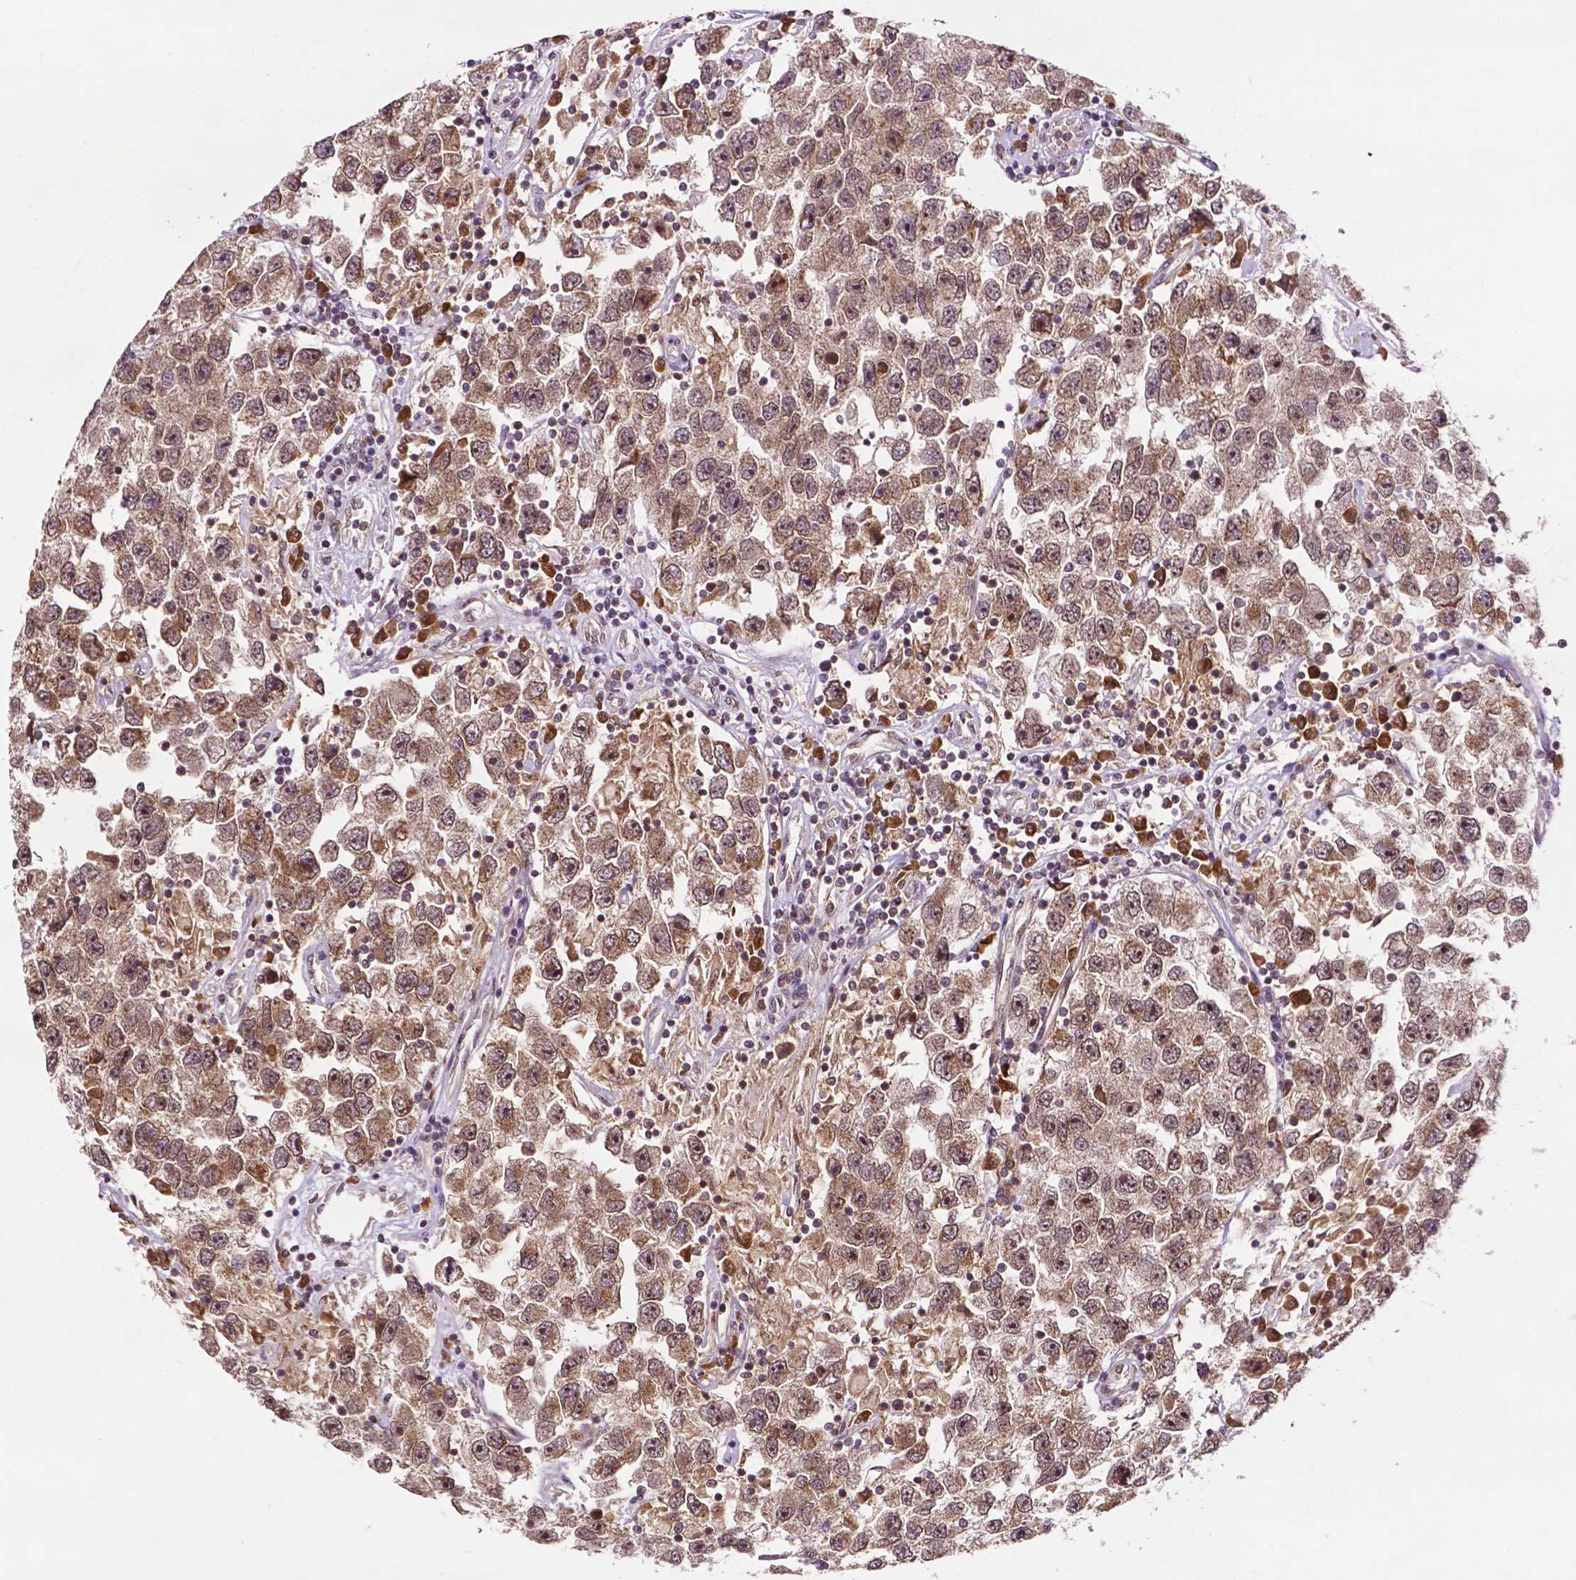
{"staining": {"intensity": "moderate", "quantity": ">75%", "location": "cytoplasmic/membranous,nuclear"}, "tissue": "testis cancer", "cell_type": "Tumor cells", "image_type": "cancer", "snomed": [{"axis": "morphology", "description": "Seminoma, NOS"}, {"axis": "topography", "description": "Testis"}], "caption": "This photomicrograph demonstrates testis cancer stained with IHC to label a protein in brown. The cytoplasmic/membranous and nuclear of tumor cells show moderate positivity for the protein. Nuclei are counter-stained blue.", "gene": "TMX2", "patient": {"sex": "male", "age": 26}}